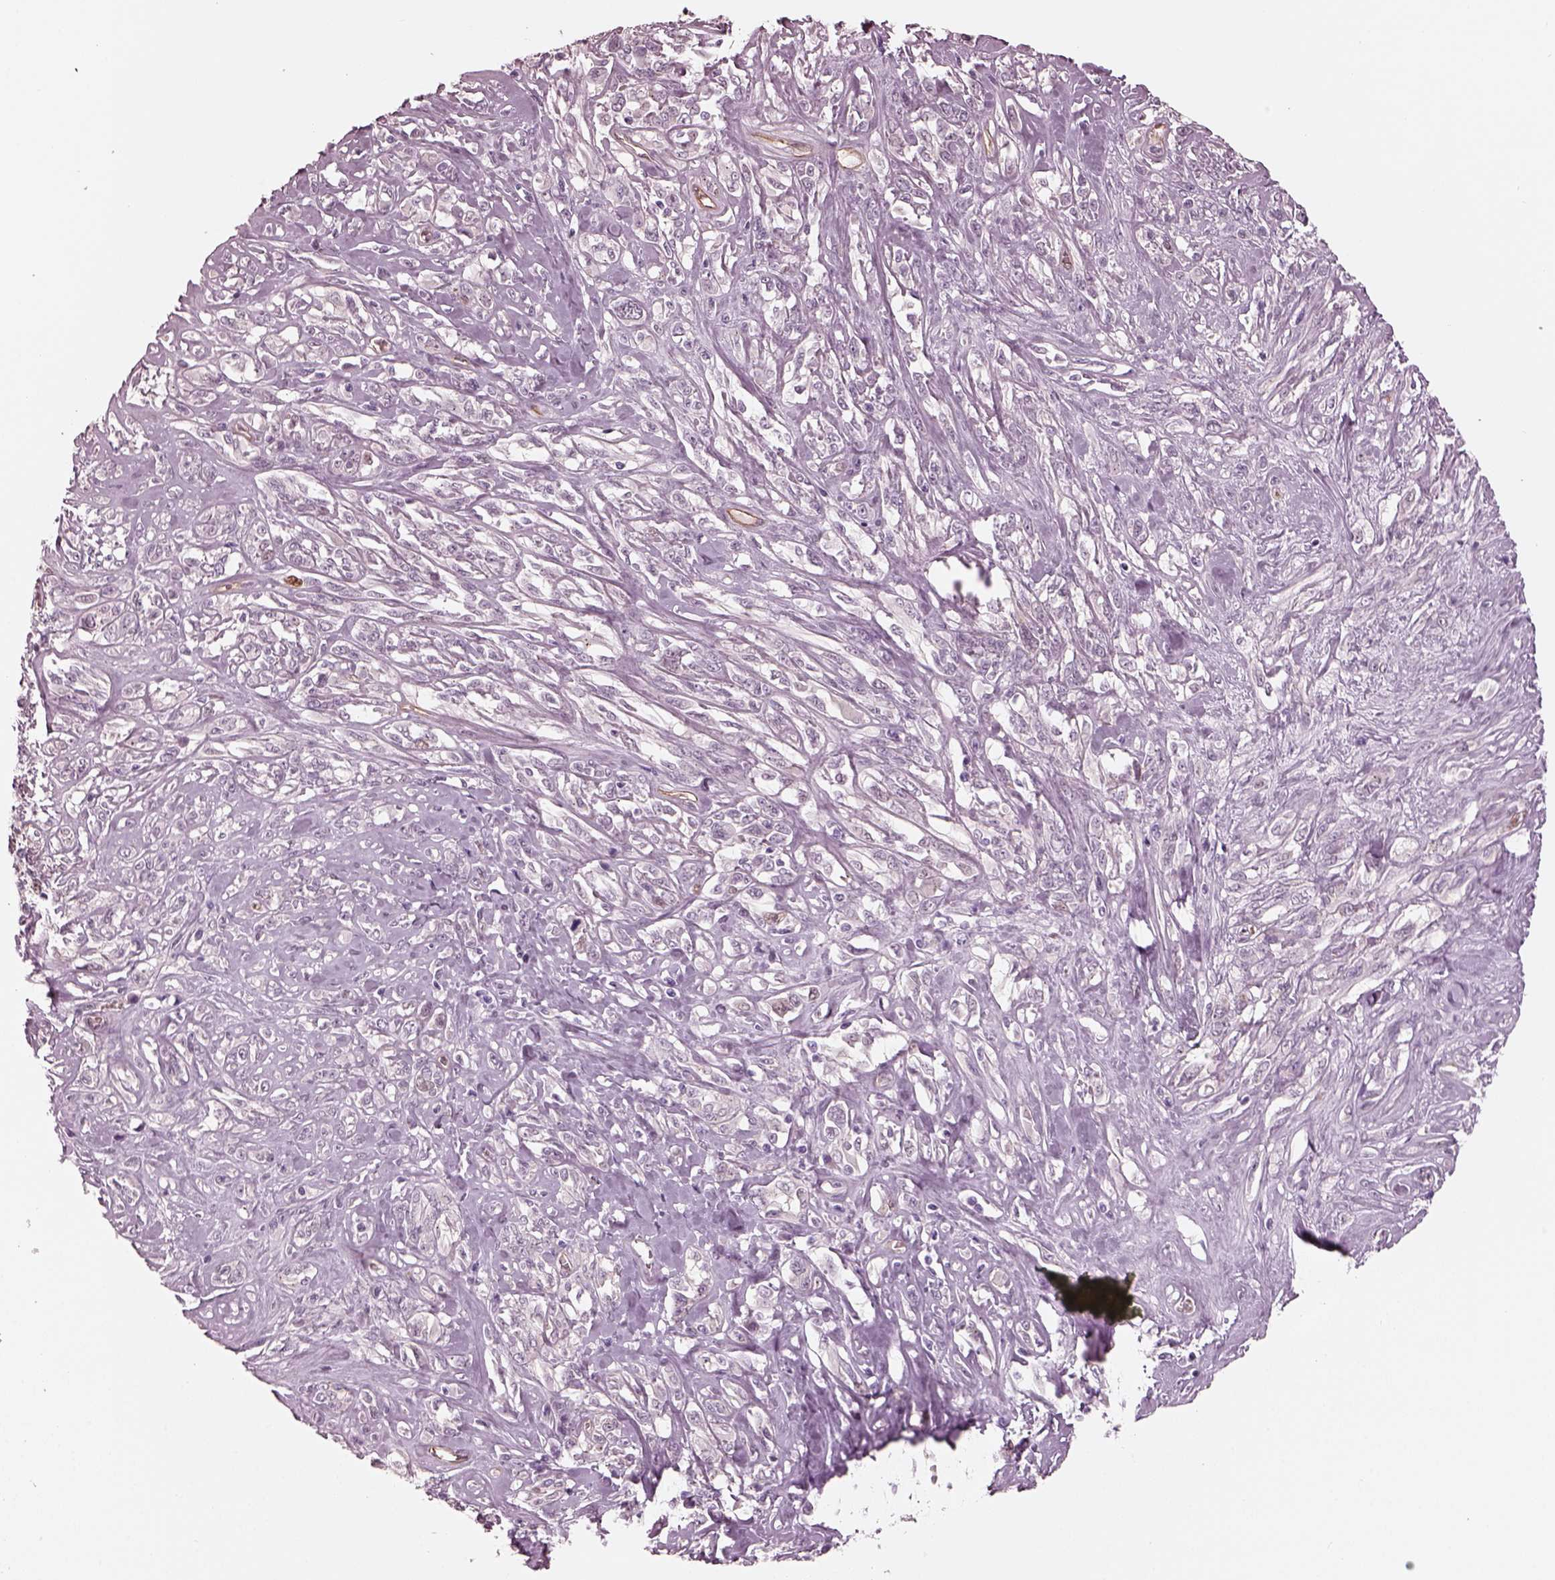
{"staining": {"intensity": "negative", "quantity": "none", "location": "none"}, "tissue": "melanoma", "cell_type": "Tumor cells", "image_type": "cancer", "snomed": [{"axis": "morphology", "description": "Malignant melanoma, NOS"}, {"axis": "topography", "description": "Skin"}], "caption": "IHC photomicrograph of human melanoma stained for a protein (brown), which demonstrates no expression in tumor cells.", "gene": "EIF4E1B", "patient": {"sex": "female", "age": 91}}